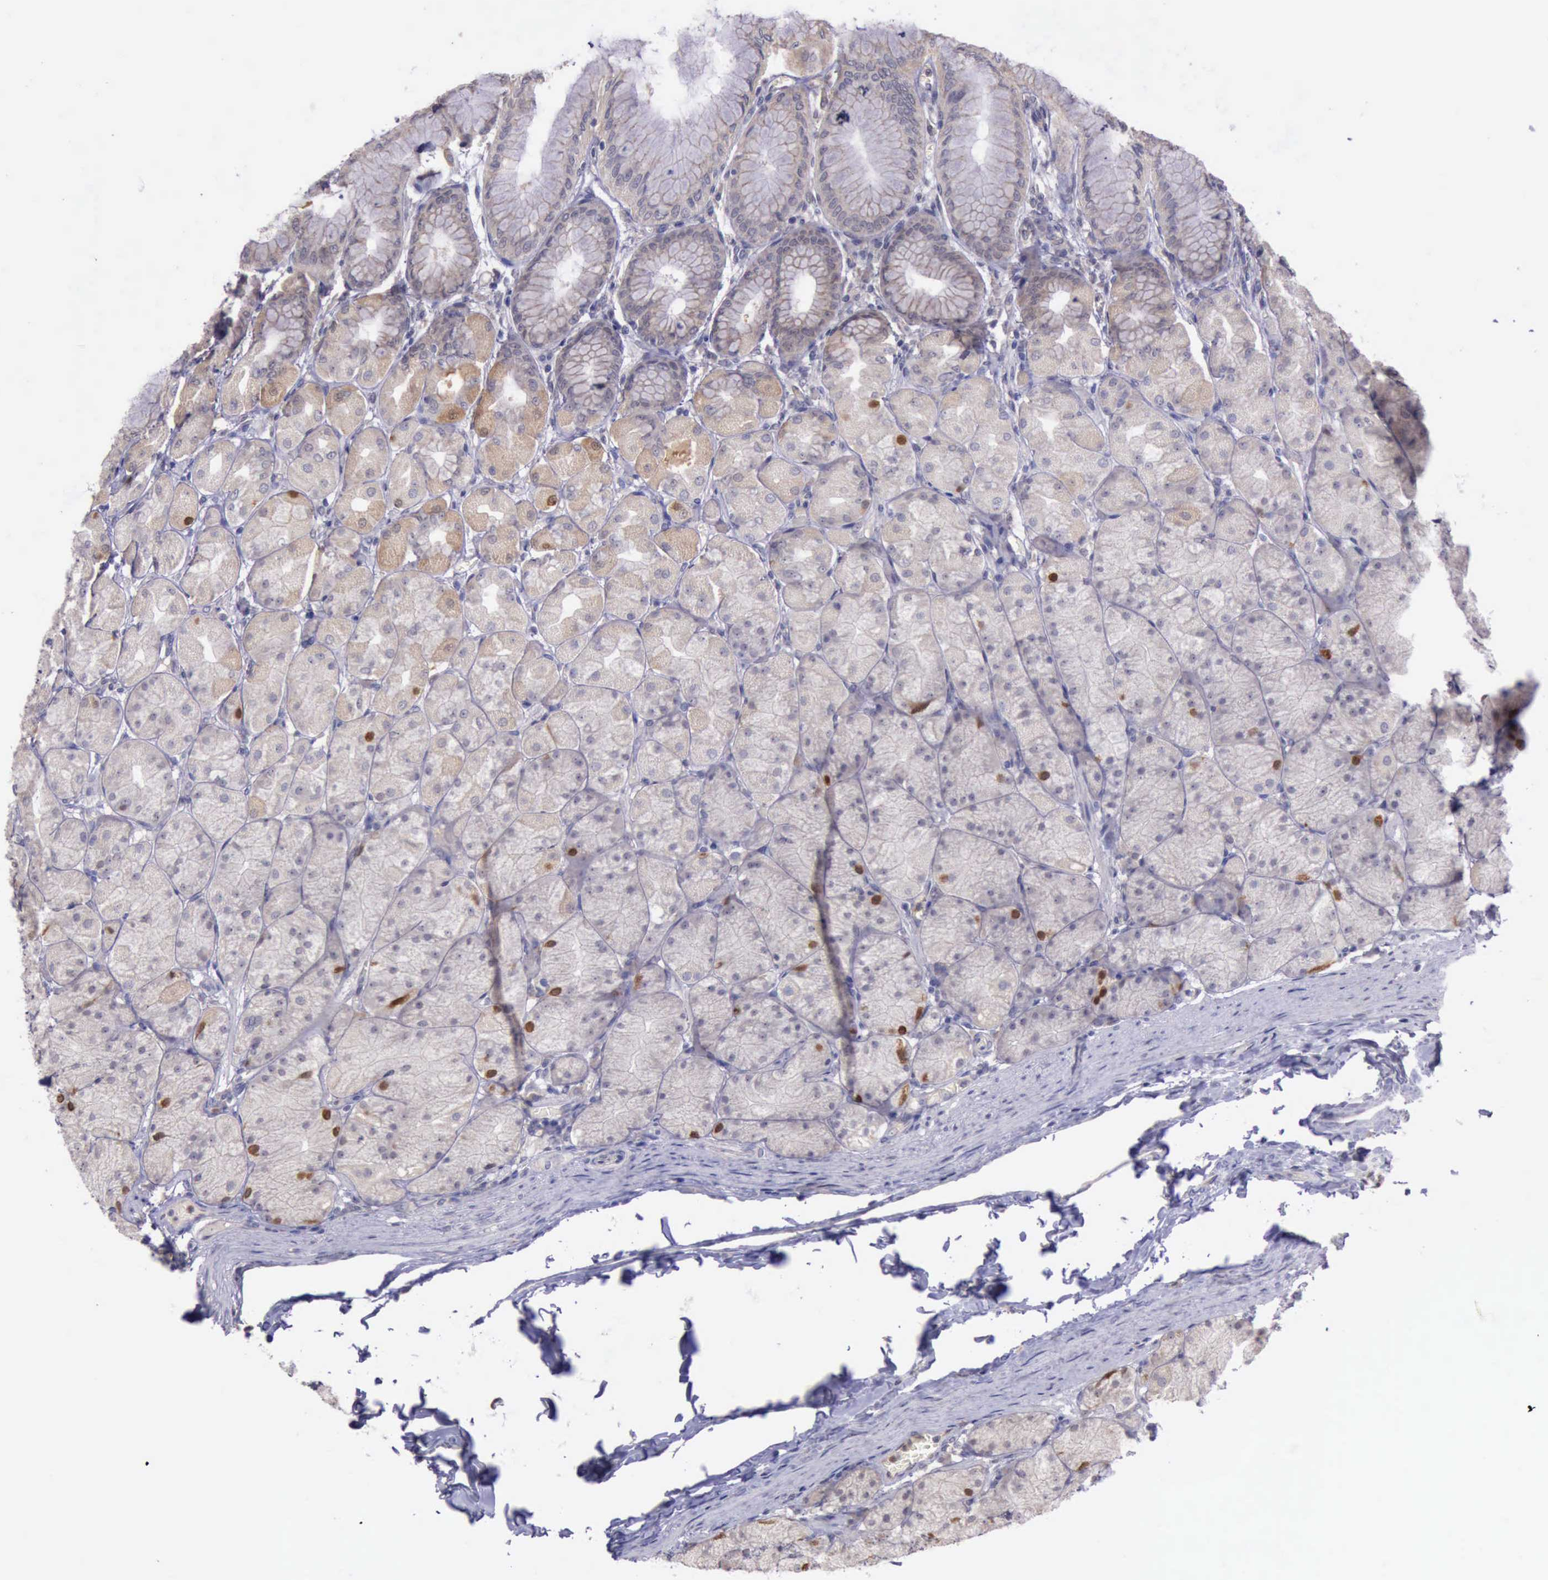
{"staining": {"intensity": "weak", "quantity": "25%-75%", "location": "cytoplasmic/membranous"}, "tissue": "stomach", "cell_type": "Glandular cells", "image_type": "normal", "snomed": [{"axis": "morphology", "description": "Normal tissue, NOS"}, {"axis": "topography", "description": "Stomach, upper"}], "caption": "Stomach stained with IHC reveals weak cytoplasmic/membranous expression in about 25%-75% of glandular cells. (DAB (3,3'-diaminobenzidine) IHC, brown staining for protein, blue staining for nuclei).", "gene": "PLEK2", "patient": {"sex": "female", "age": 56}}